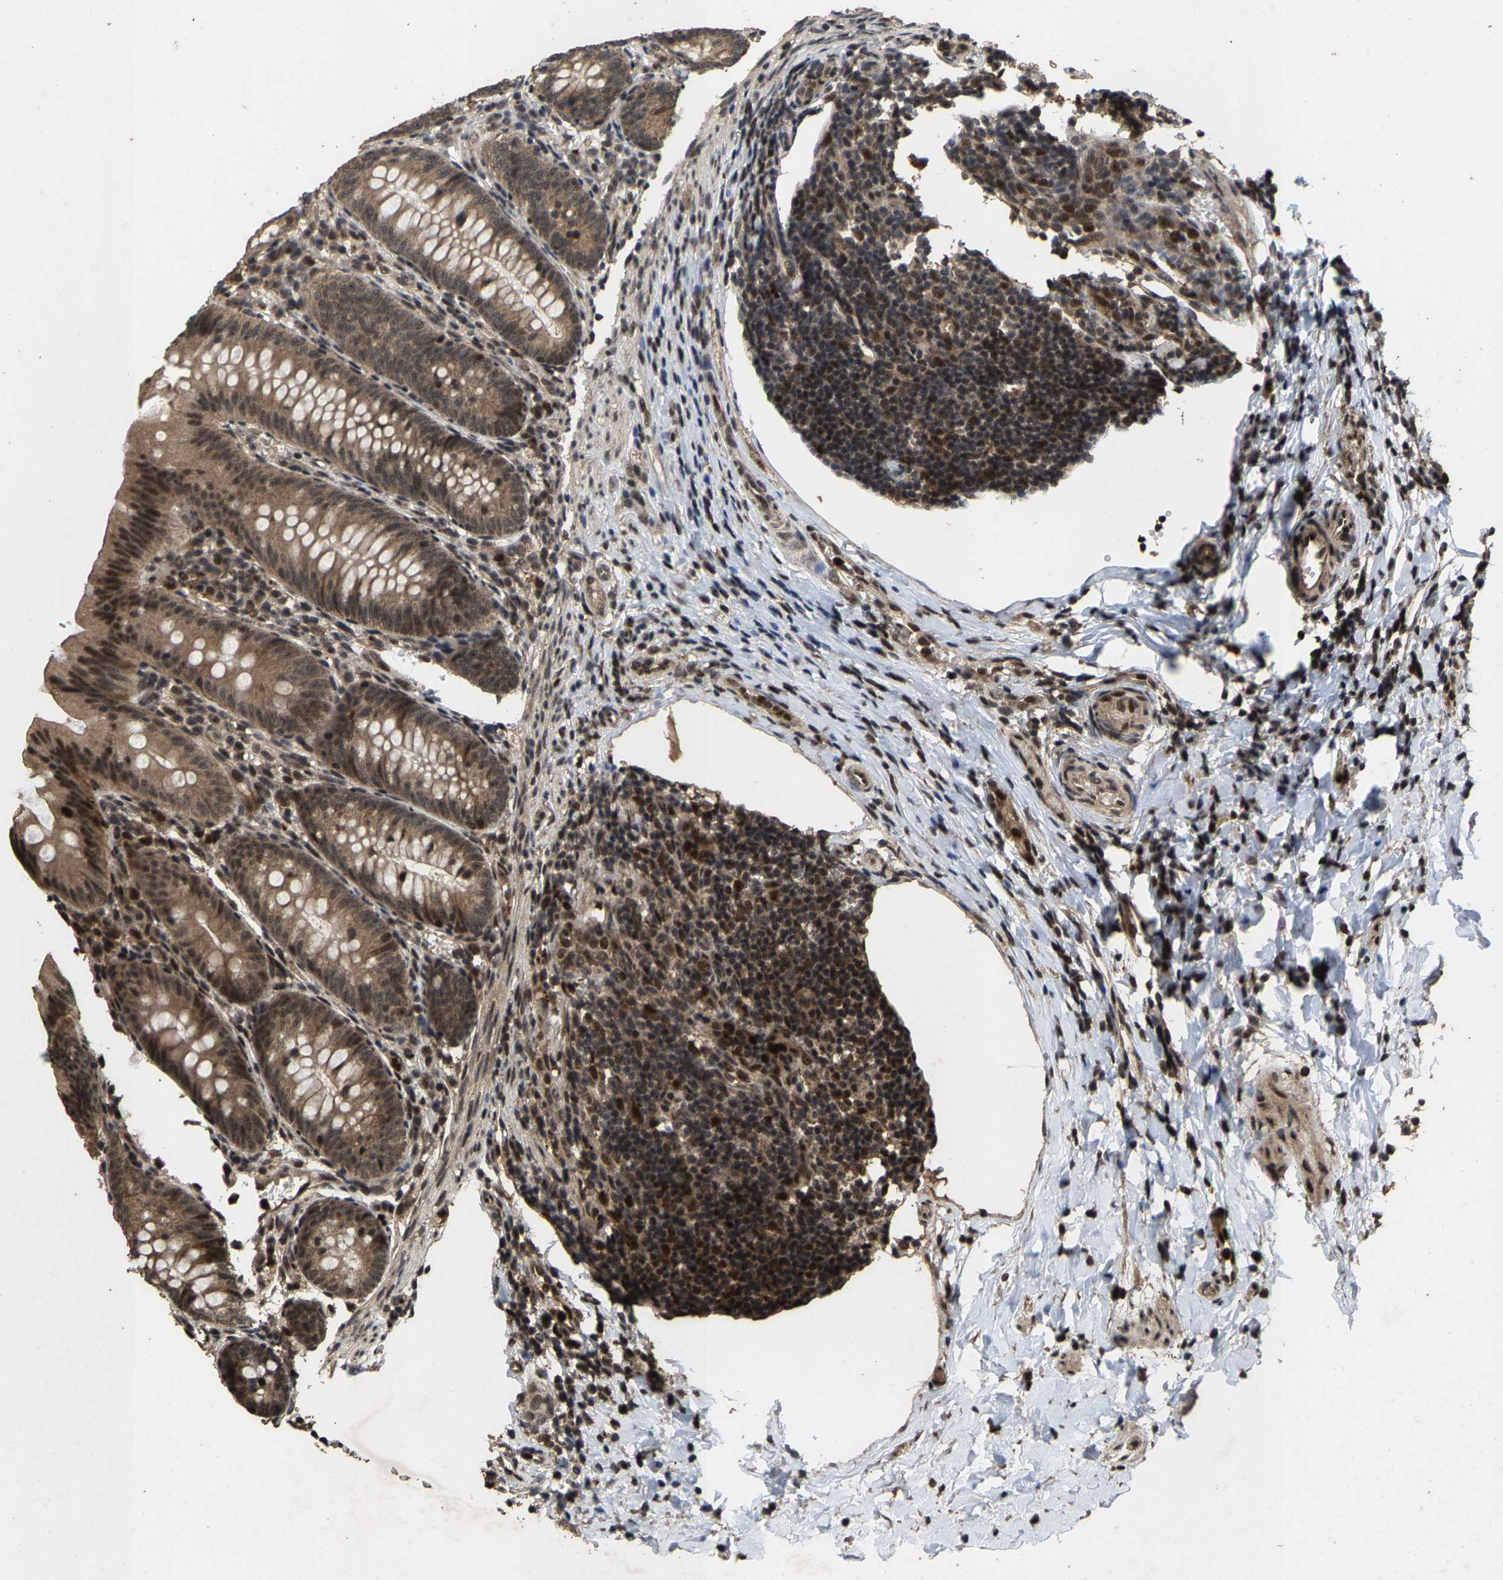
{"staining": {"intensity": "moderate", "quantity": ">75%", "location": "cytoplasmic/membranous,nuclear"}, "tissue": "appendix", "cell_type": "Glandular cells", "image_type": "normal", "snomed": [{"axis": "morphology", "description": "Normal tissue, NOS"}, {"axis": "topography", "description": "Appendix"}], "caption": "Immunohistochemical staining of unremarkable human appendix demonstrates medium levels of moderate cytoplasmic/membranous,nuclear expression in approximately >75% of glandular cells. Nuclei are stained in blue.", "gene": "HAUS6", "patient": {"sex": "male", "age": 1}}